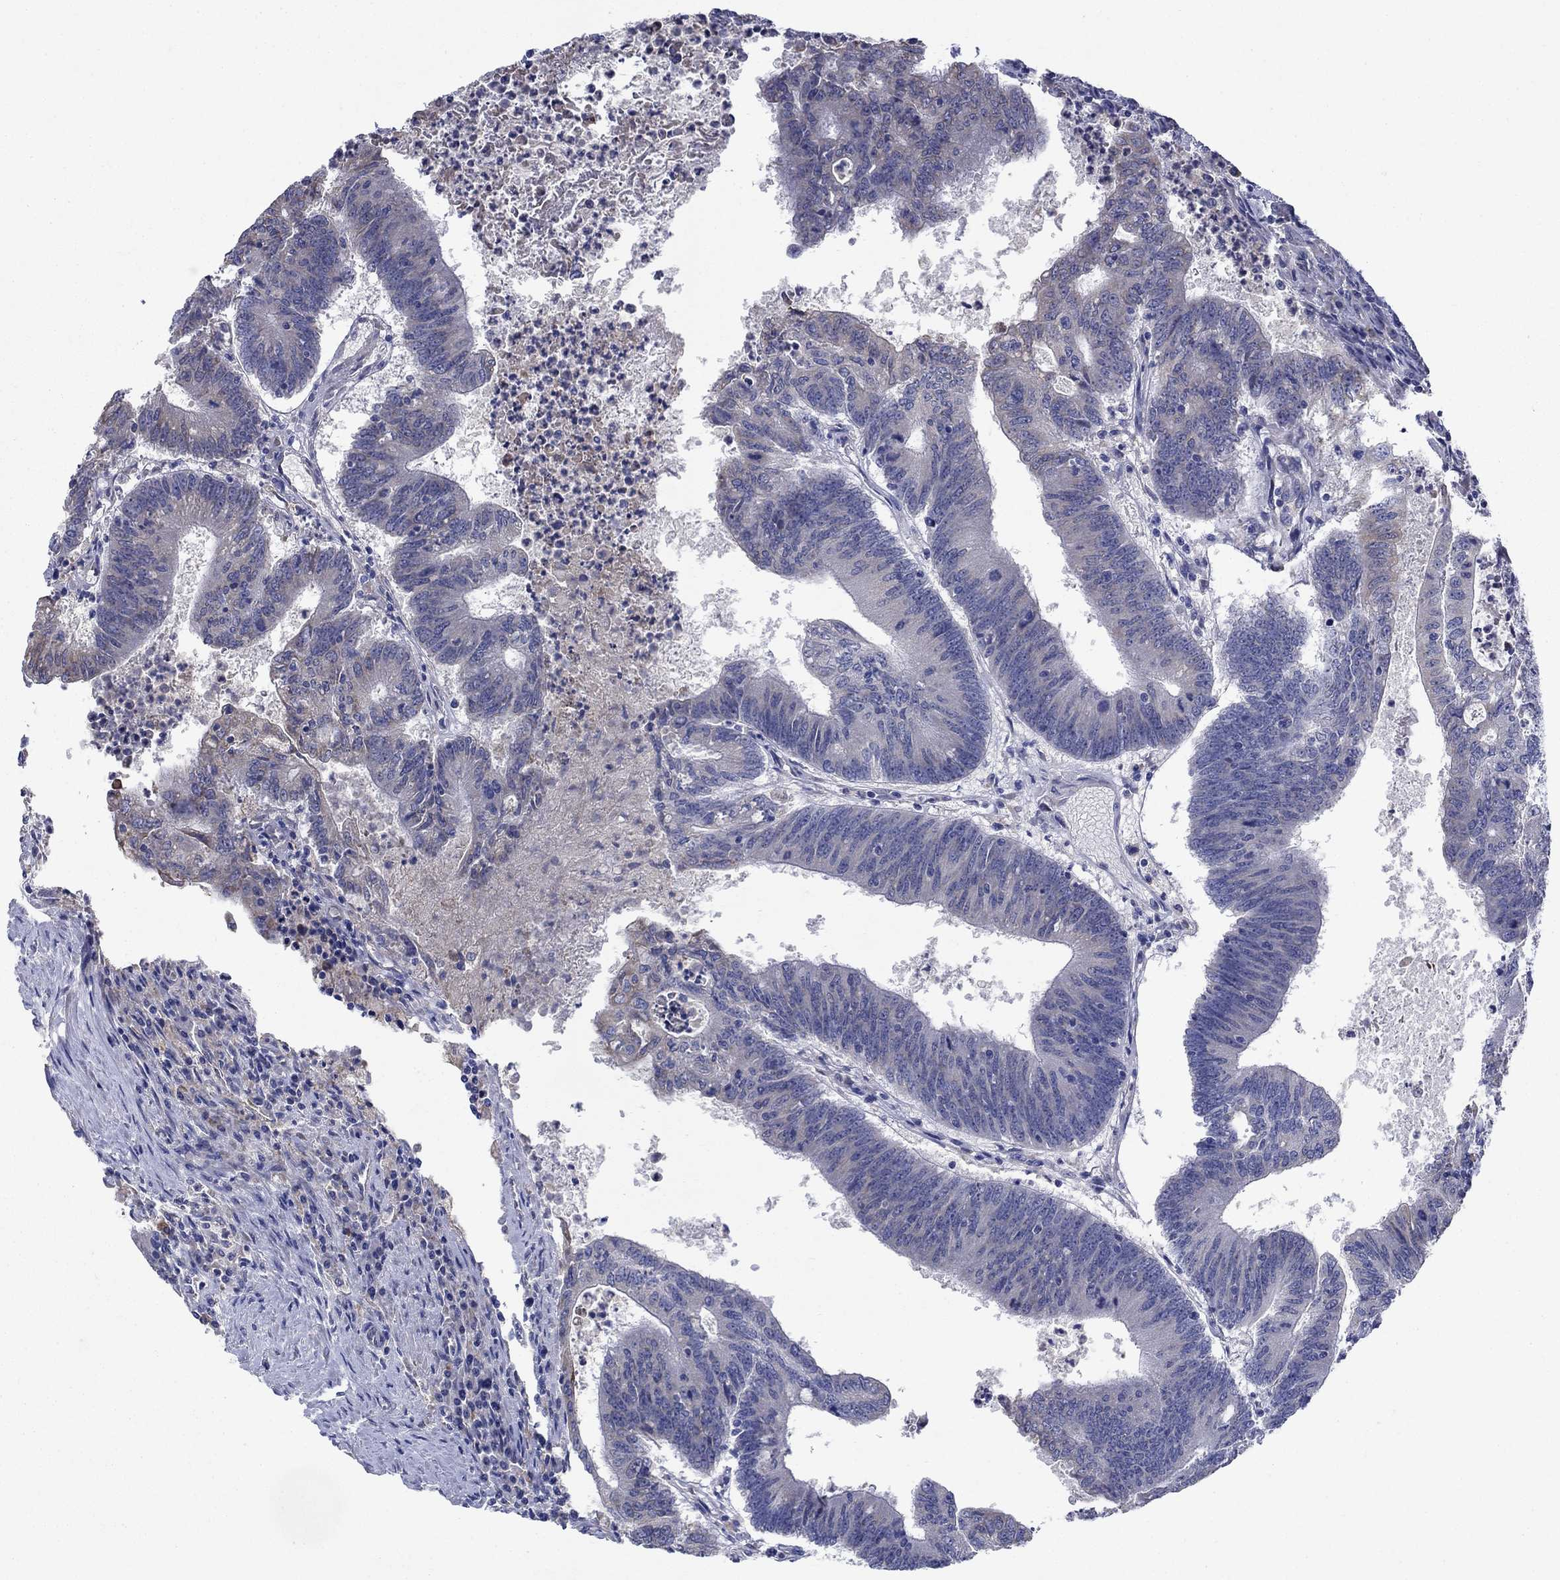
{"staining": {"intensity": "negative", "quantity": "none", "location": "none"}, "tissue": "colorectal cancer", "cell_type": "Tumor cells", "image_type": "cancer", "snomed": [{"axis": "morphology", "description": "Adenocarcinoma, NOS"}, {"axis": "topography", "description": "Colon"}], "caption": "Tumor cells show no significant expression in colorectal cancer.", "gene": "SULT2B1", "patient": {"sex": "female", "age": 70}}